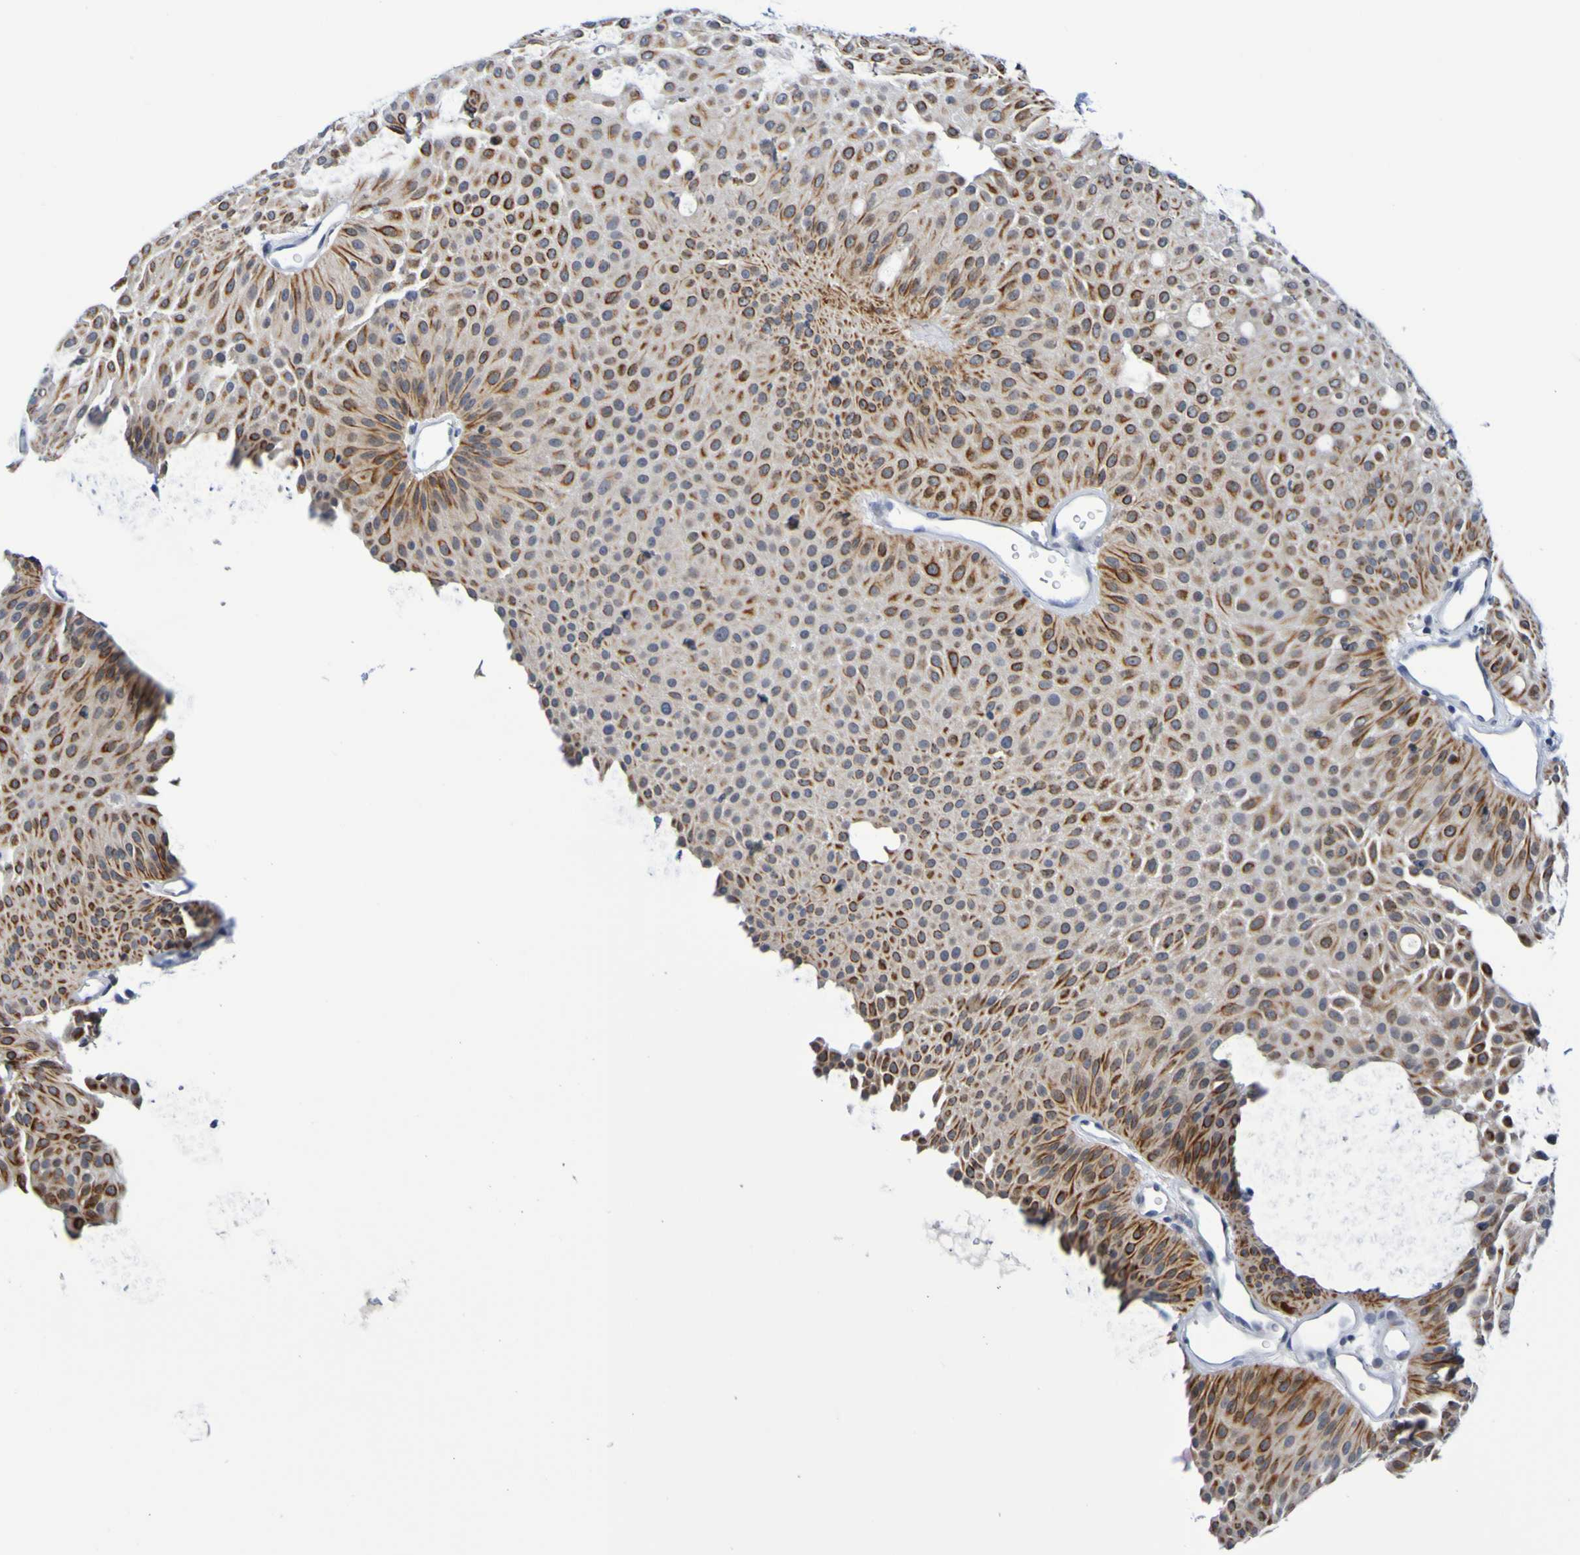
{"staining": {"intensity": "moderate", "quantity": ">75%", "location": "cytoplasmic/membranous,nuclear"}, "tissue": "urothelial cancer", "cell_type": "Tumor cells", "image_type": "cancer", "snomed": [{"axis": "morphology", "description": "Urothelial carcinoma, Low grade"}, {"axis": "topography", "description": "Urinary bladder"}], "caption": "Tumor cells display medium levels of moderate cytoplasmic/membranous and nuclear staining in approximately >75% of cells in urothelial cancer. The staining is performed using DAB brown chromogen to label protein expression. The nuclei are counter-stained blue using hematoxylin.", "gene": "VMA21", "patient": {"sex": "female", "age": 60}}